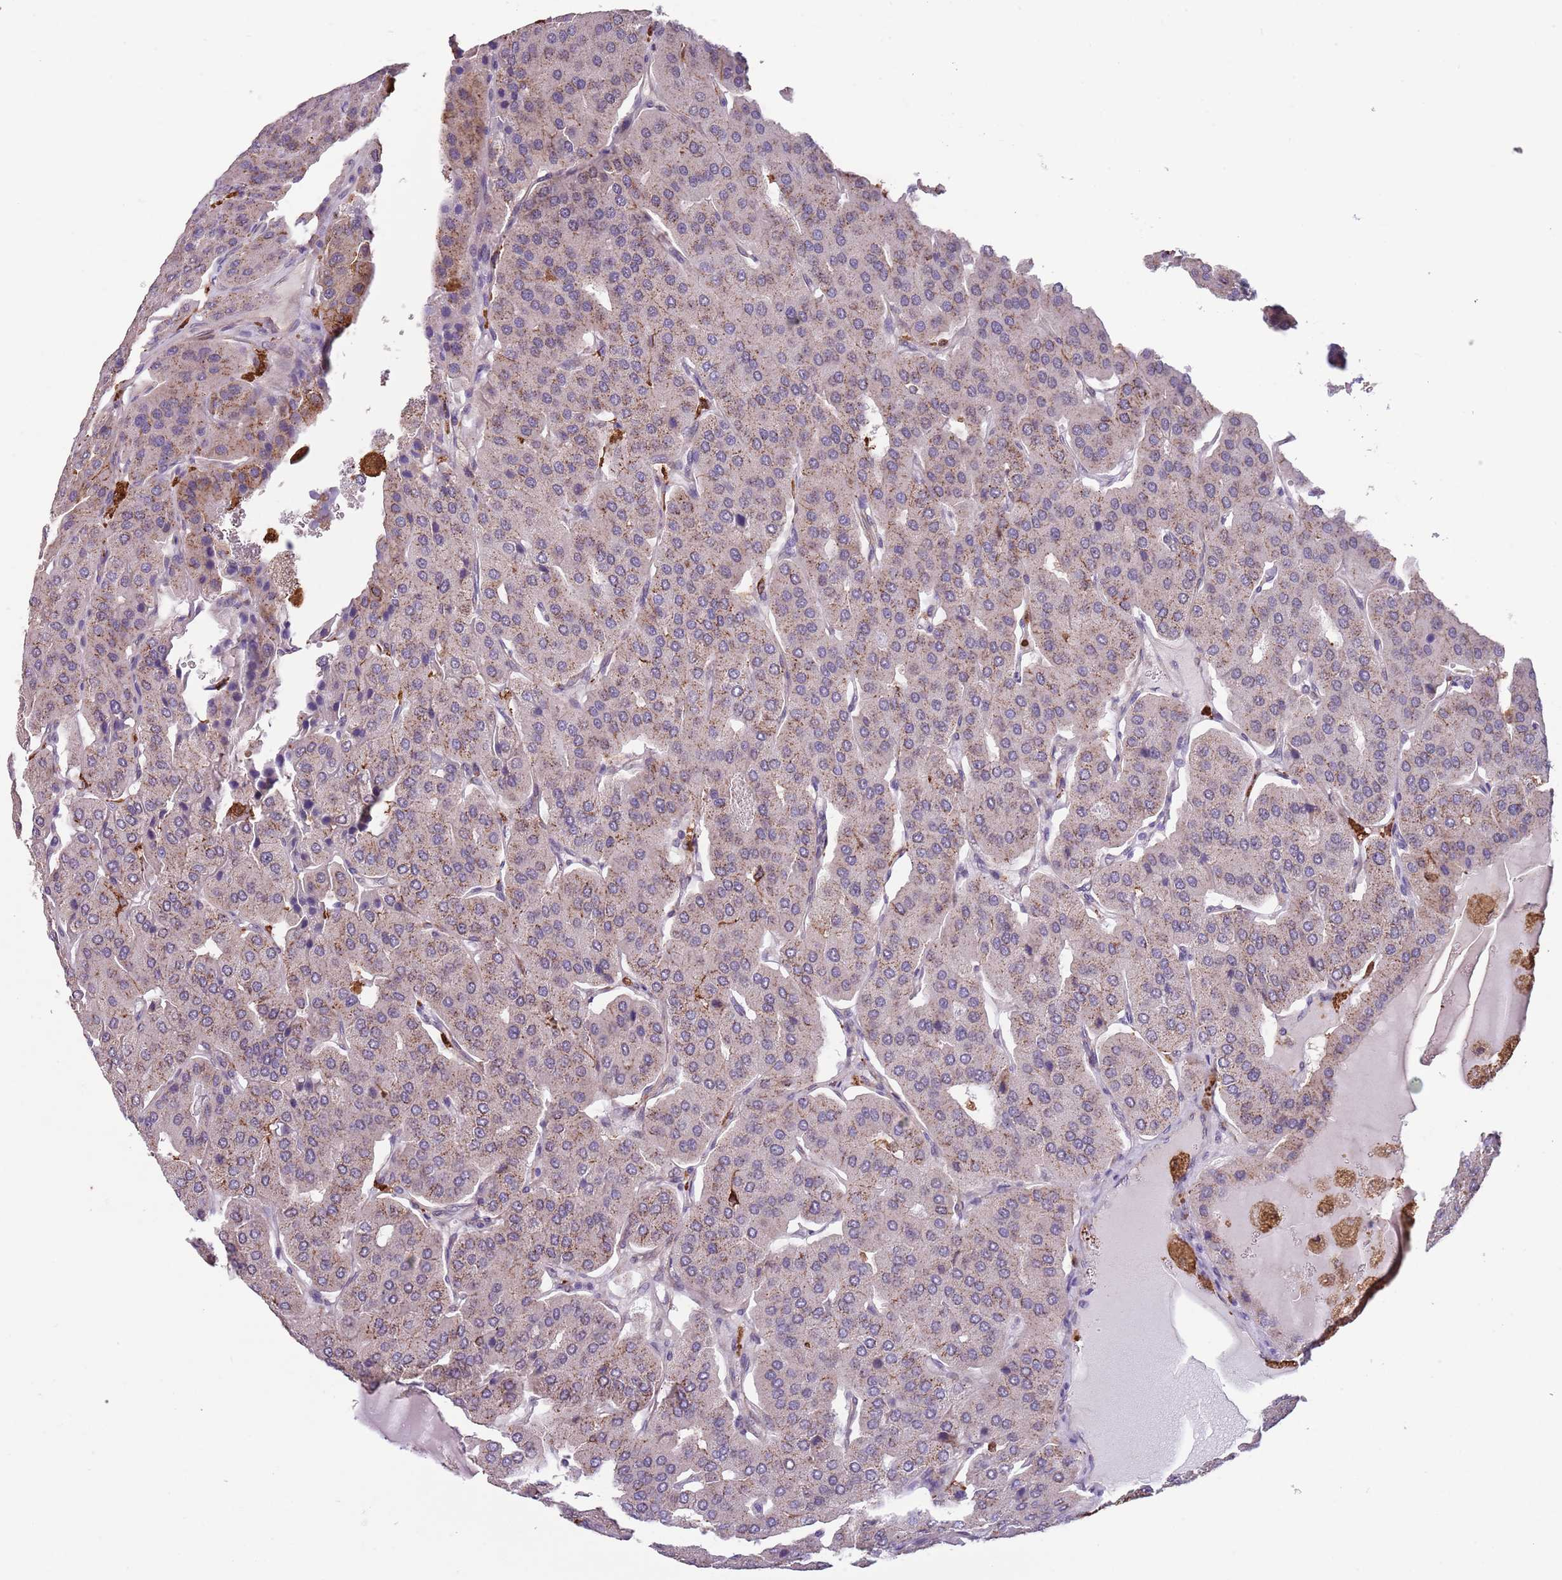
{"staining": {"intensity": "moderate", "quantity": "25%-75%", "location": "cytoplasmic/membranous"}, "tissue": "parathyroid gland", "cell_type": "Glandular cells", "image_type": "normal", "snomed": [{"axis": "morphology", "description": "Normal tissue, NOS"}, {"axis": "morphology", "description": "Adenoma, NOS"}, {"axis": "topography", "description": "Parathyroid gland"}], "caption": "An immunohistochemistry (IHC) image of benign tissue is shown. Protein staining in brown labels moderate cytoplasmic/membranous positivity in parathyroid gland within glandular cells.", "gene": "CREBZF", "patient": {"sex": "female", "age": 86}}